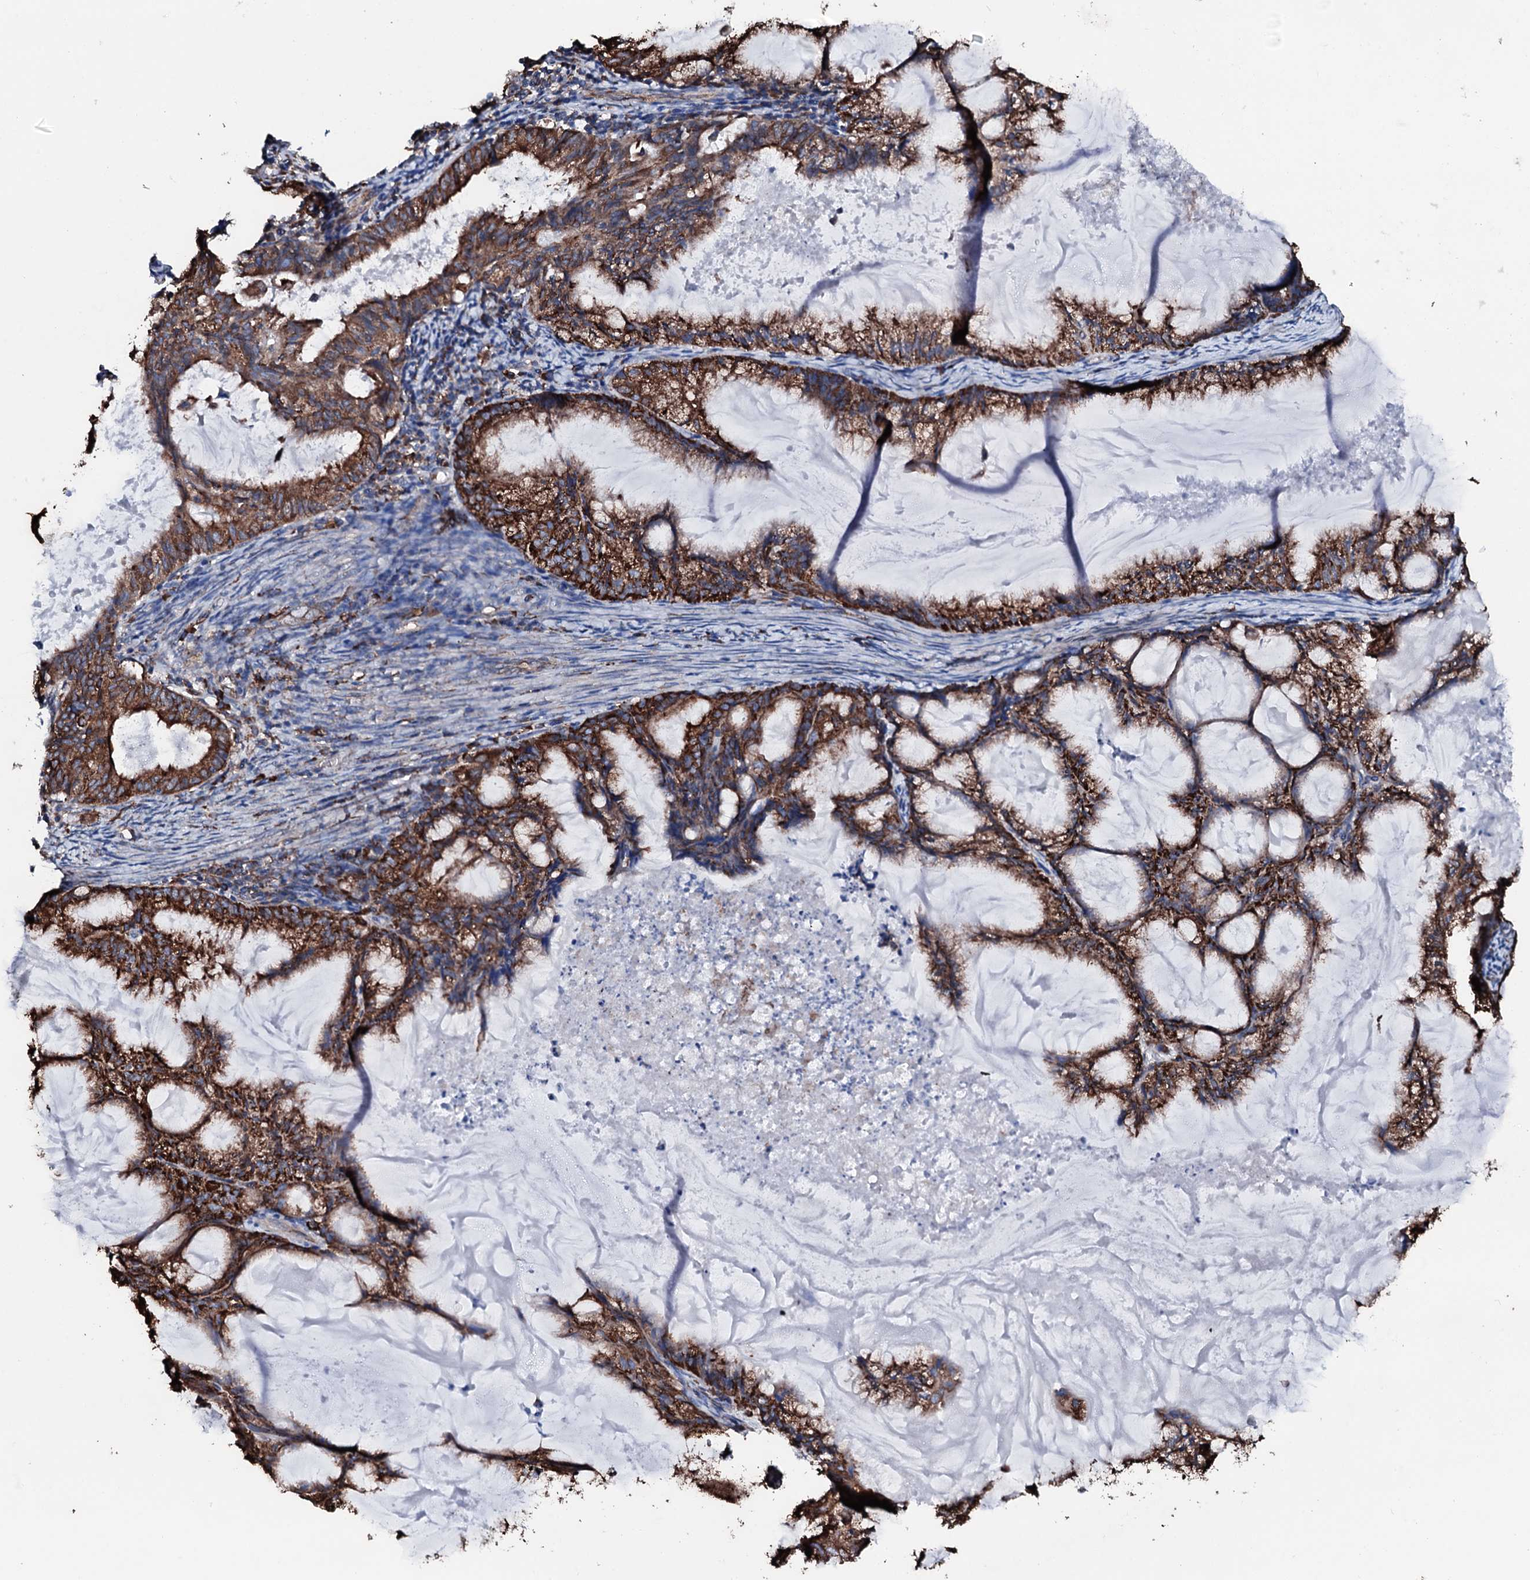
{"staining": {"intensity": "strong", "quantity": ">75%", "location": "cytoplasmic/membranous"}, "tissue": "endometrial cancer", "cell_type": "Tumor cells", "image_type": "cancer", "snomed": [{"axis": "morphology", "description": "Adenocarcinoma, NOS"}, {"axis": "topography", "description": "Endometrium"}], "caption": "Endometrial cancer (adenocarcinoma) was stained to show a protein in brown. There is high levels of strong cytoplasmic/membranous staining in approximately >75% of tumor cells.", "gene": "AMDHD1", "patient": {"sex": "female", "age": 86}}